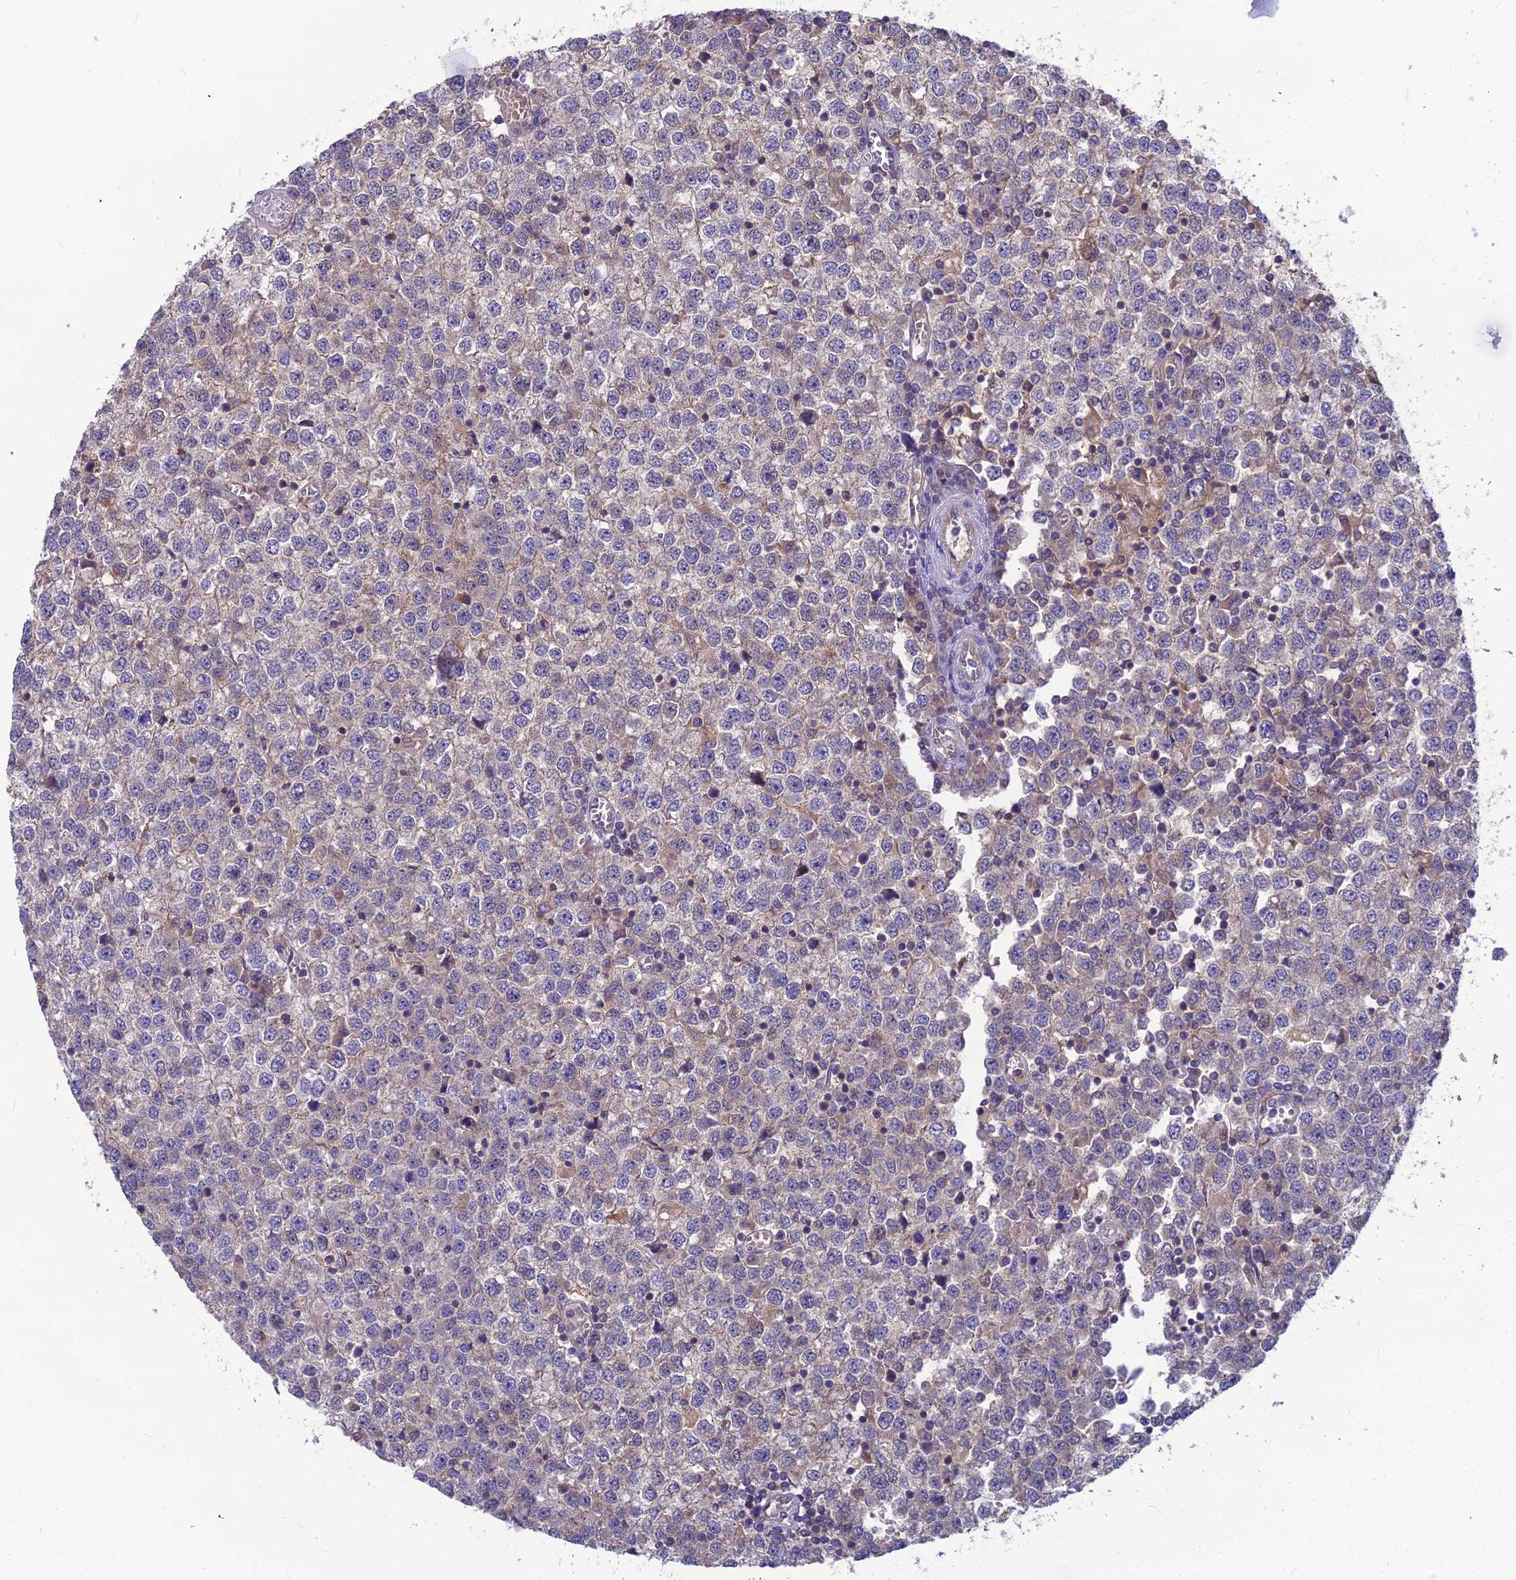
{"staining": {"intensity": "negative", "quantity": "none", "location": "none"}, "tissue": "testis cancer", "cell_type": "Tumor cells", "image_type": "cancer", "snomed": [{"axis": "morphology", "description": "Seminoma, NOS"}, {"axis": "topography", "description": "Testis"}], "caption": "This photomicrograph is of testis cancer stained with immunohistochemistry to label a protein in brown with the nuclei are counter-stained blue. There is no staining in tumor cells.", "gene": "MVD", "patient": {"sex": "male", "age": 65}}